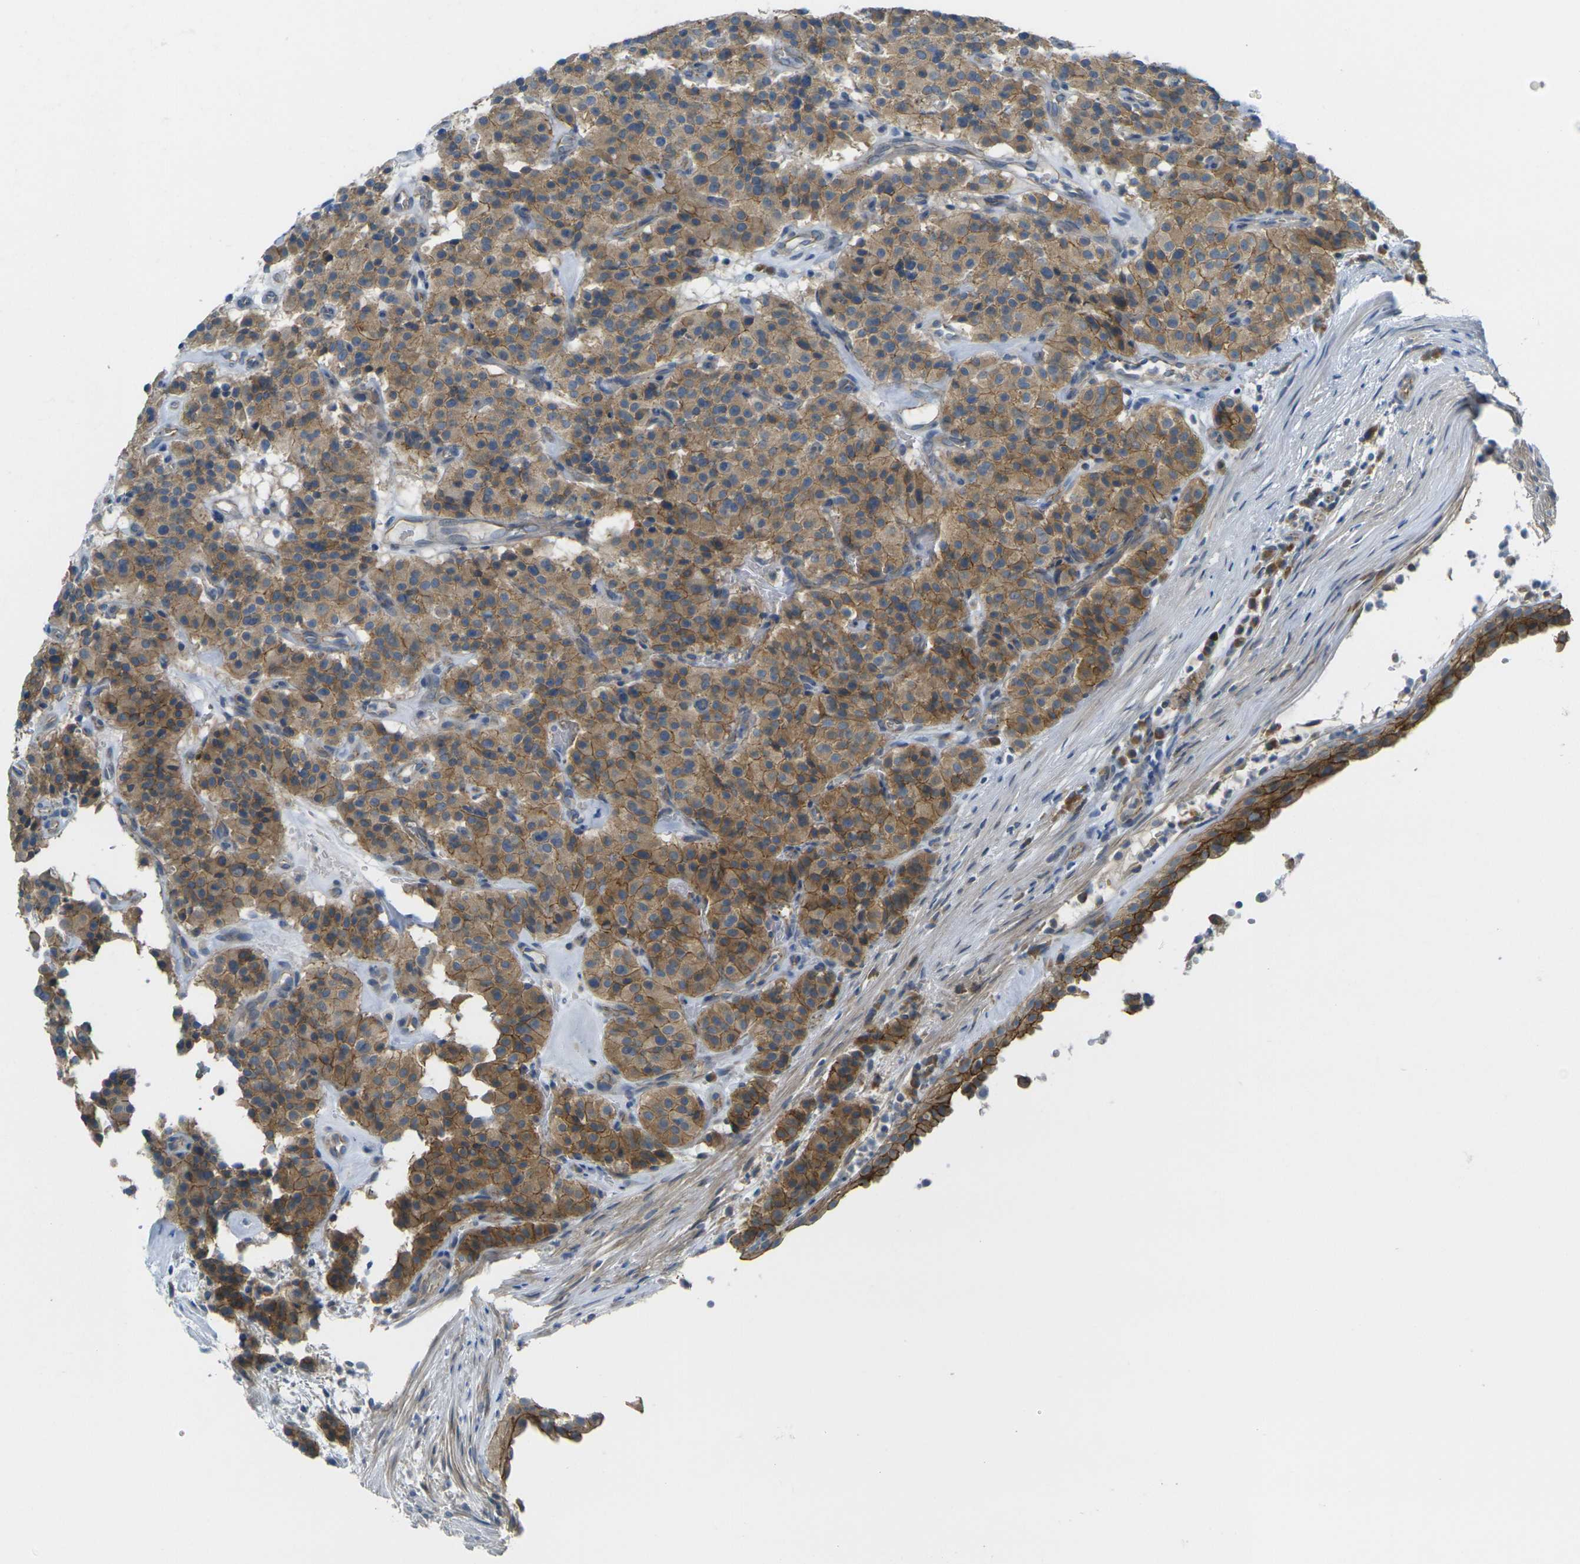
{"staining": {"intensity": "moderate", "quantity": ">75%", "location": "cytoplasmic/membranous"}, "tissue": "carcinoid", "cell_type": "Tumor cells", "image_type": "cancer", "snomed": [{"axis": "morphology", "description": "Carcinoid, malignant, NOS"}, {"axis": "topography", "description": "Lung"}], "caption": "Moderate cytoplasmic/membranous expression is appreciated in about >75% of tumor cells in carcinoid.", "gene": "RHBDD1", "patient": {"sex": "male", "age": 30}}